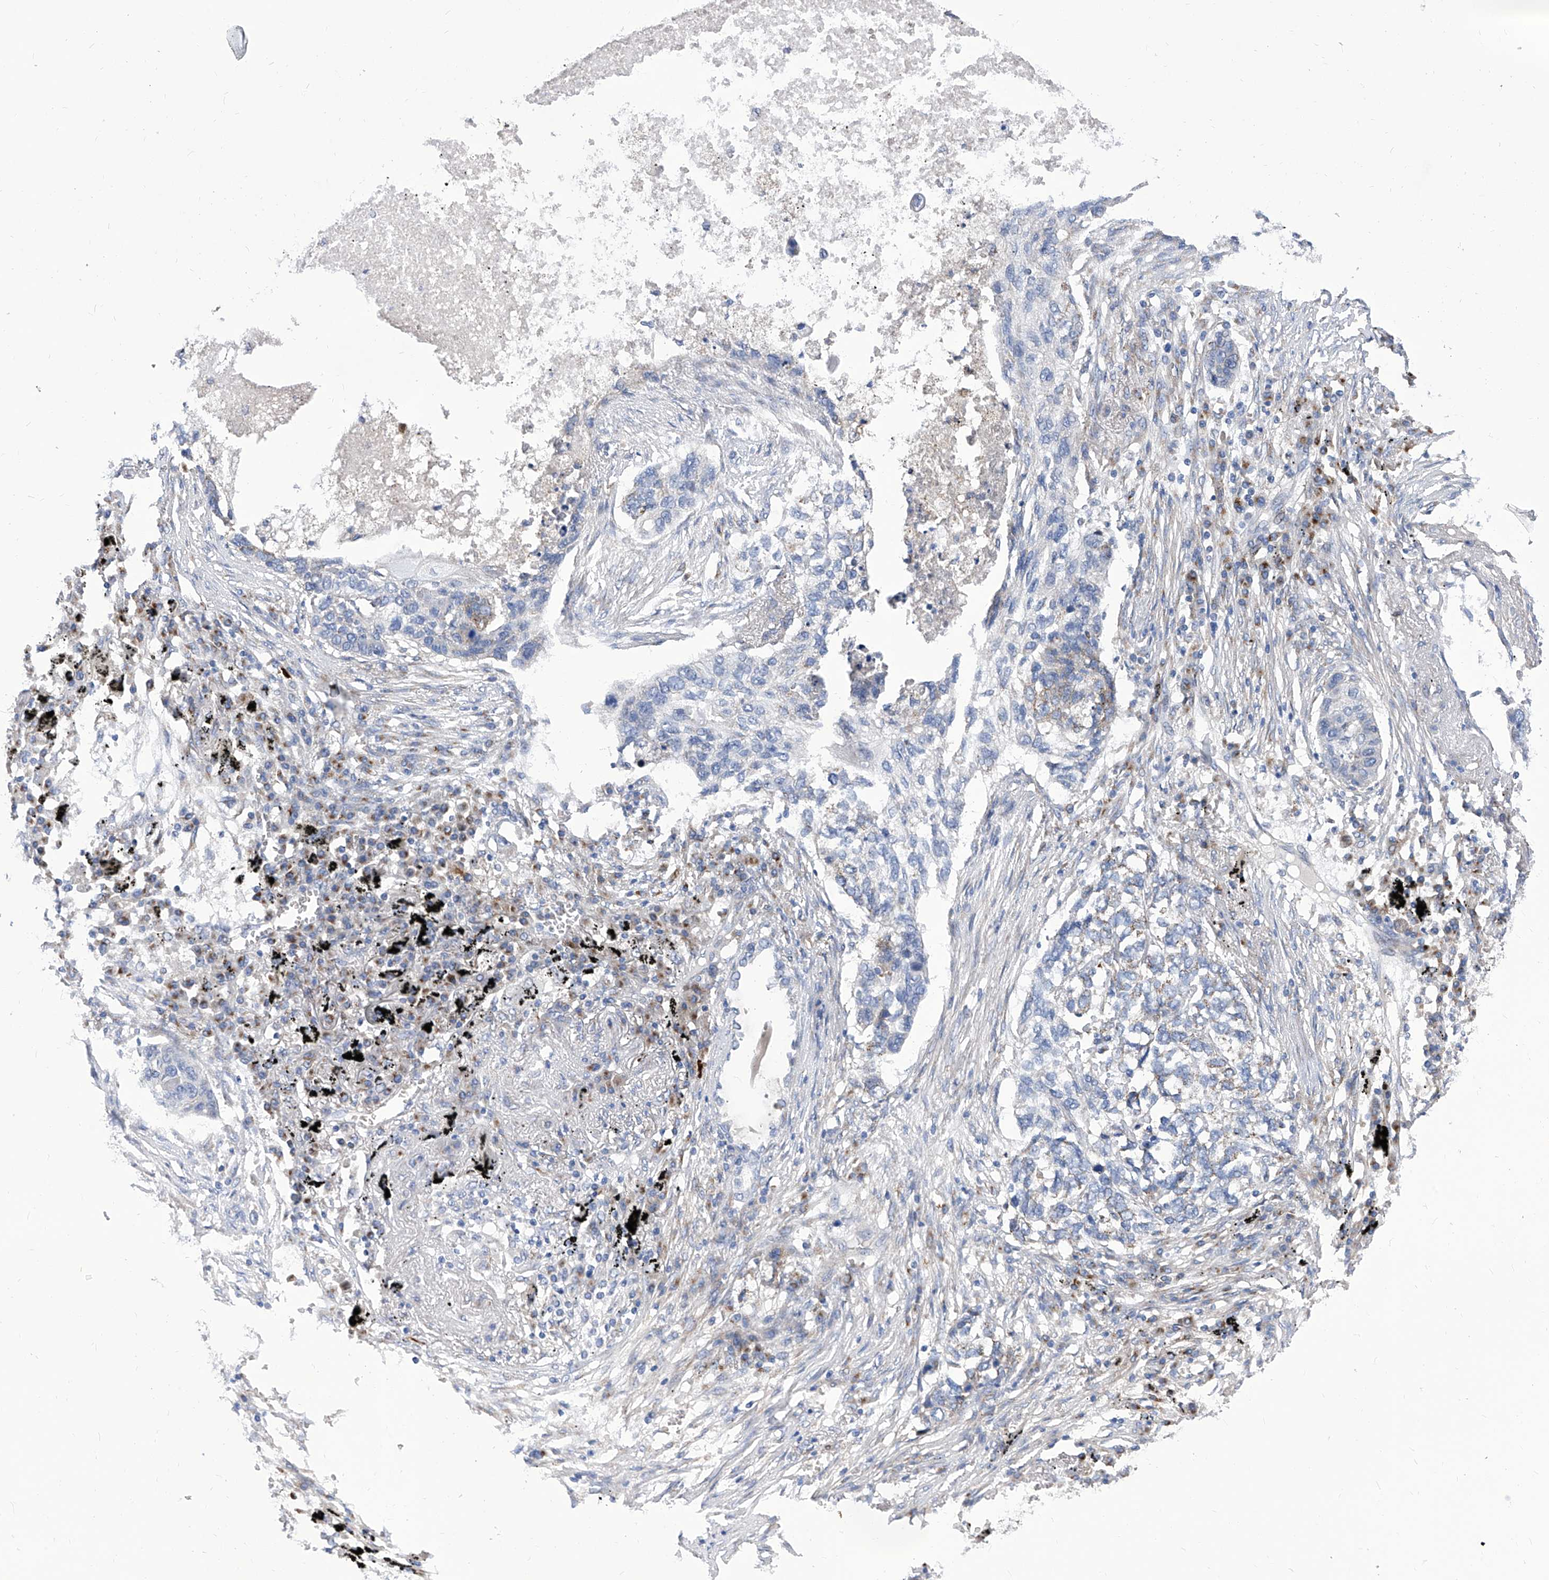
{"staining": {"intensity": "negative", "quantity": "none", "location": "none"}, "tissue": "lung cancer", "cell_type": "Tumor cells", "image_type": "cancer", "snomed": [{"axis": "morphology", "description": "Squamous cell carcinoma, NOS"}, {"axis": "topography", "description": "Lung"}], "caption": "High power microscopy micrograph of an immunohistochemistry (IHC) image of lung squamous cell carcinoma, revealing no significant positivity in tumor cells.", "gene": "TJAP1", "patient": {"sex": "female", "age": 63}}